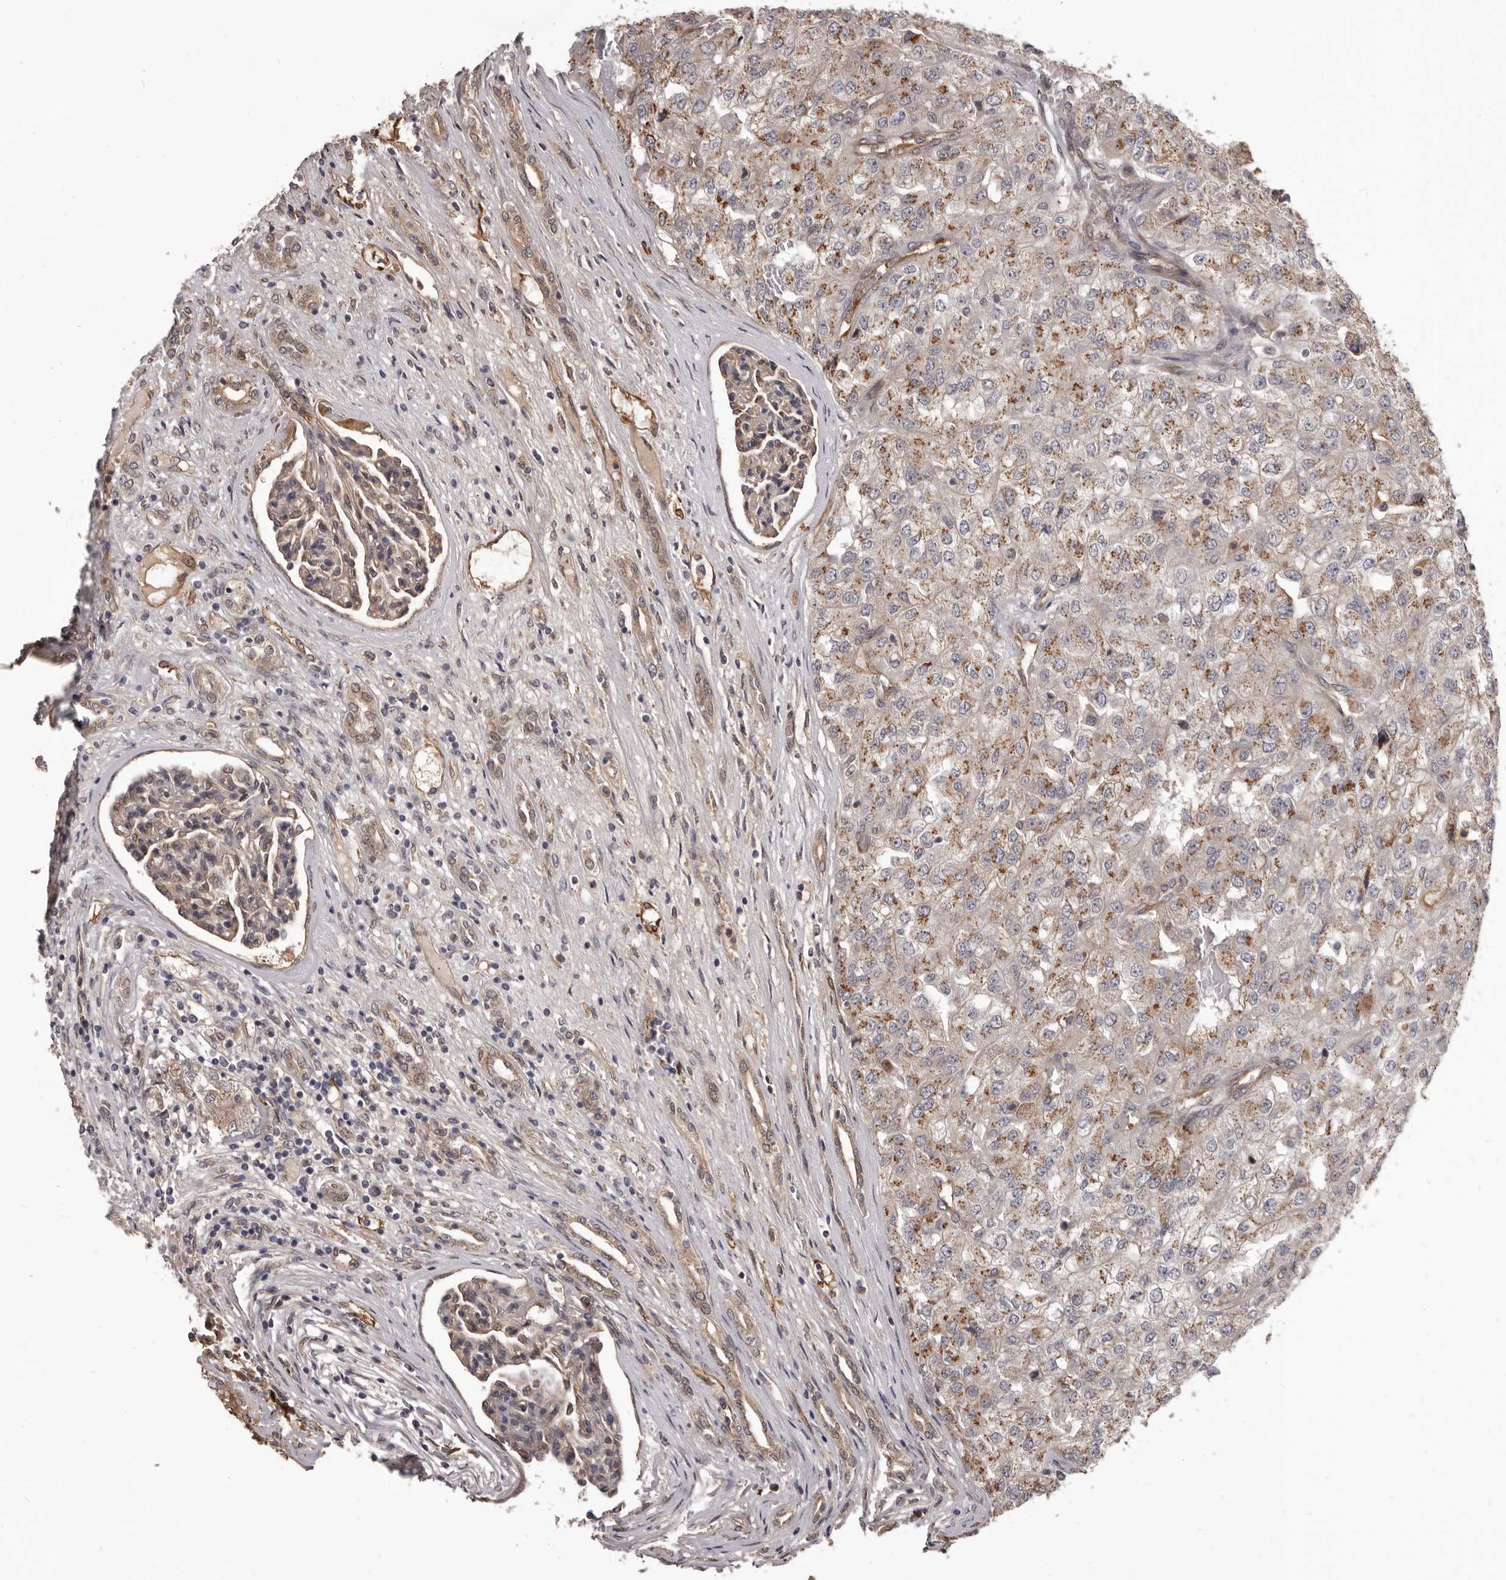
{"staining": {"intensity": "moderate", "quantity": ">75%", "location": "cytoplasmic/membranous"}, "tissue": "renal cancer", "cell_type": "Tumor cells", "image_type": "cancer", "snomed": [{"axis": "morphology", "description": "Adenocarcinoma, NOS"}, {"axis": "topography", "description": "Kidney"}], "caption": "Human renal adenocarcinoma stained for a protein (brown) shows moderate cytoplasmic/membranous positive staining in approximately >75% of tumor cells.", "gene": "ADAMTS20", "patient": {"sex": "female", "age": 54}}